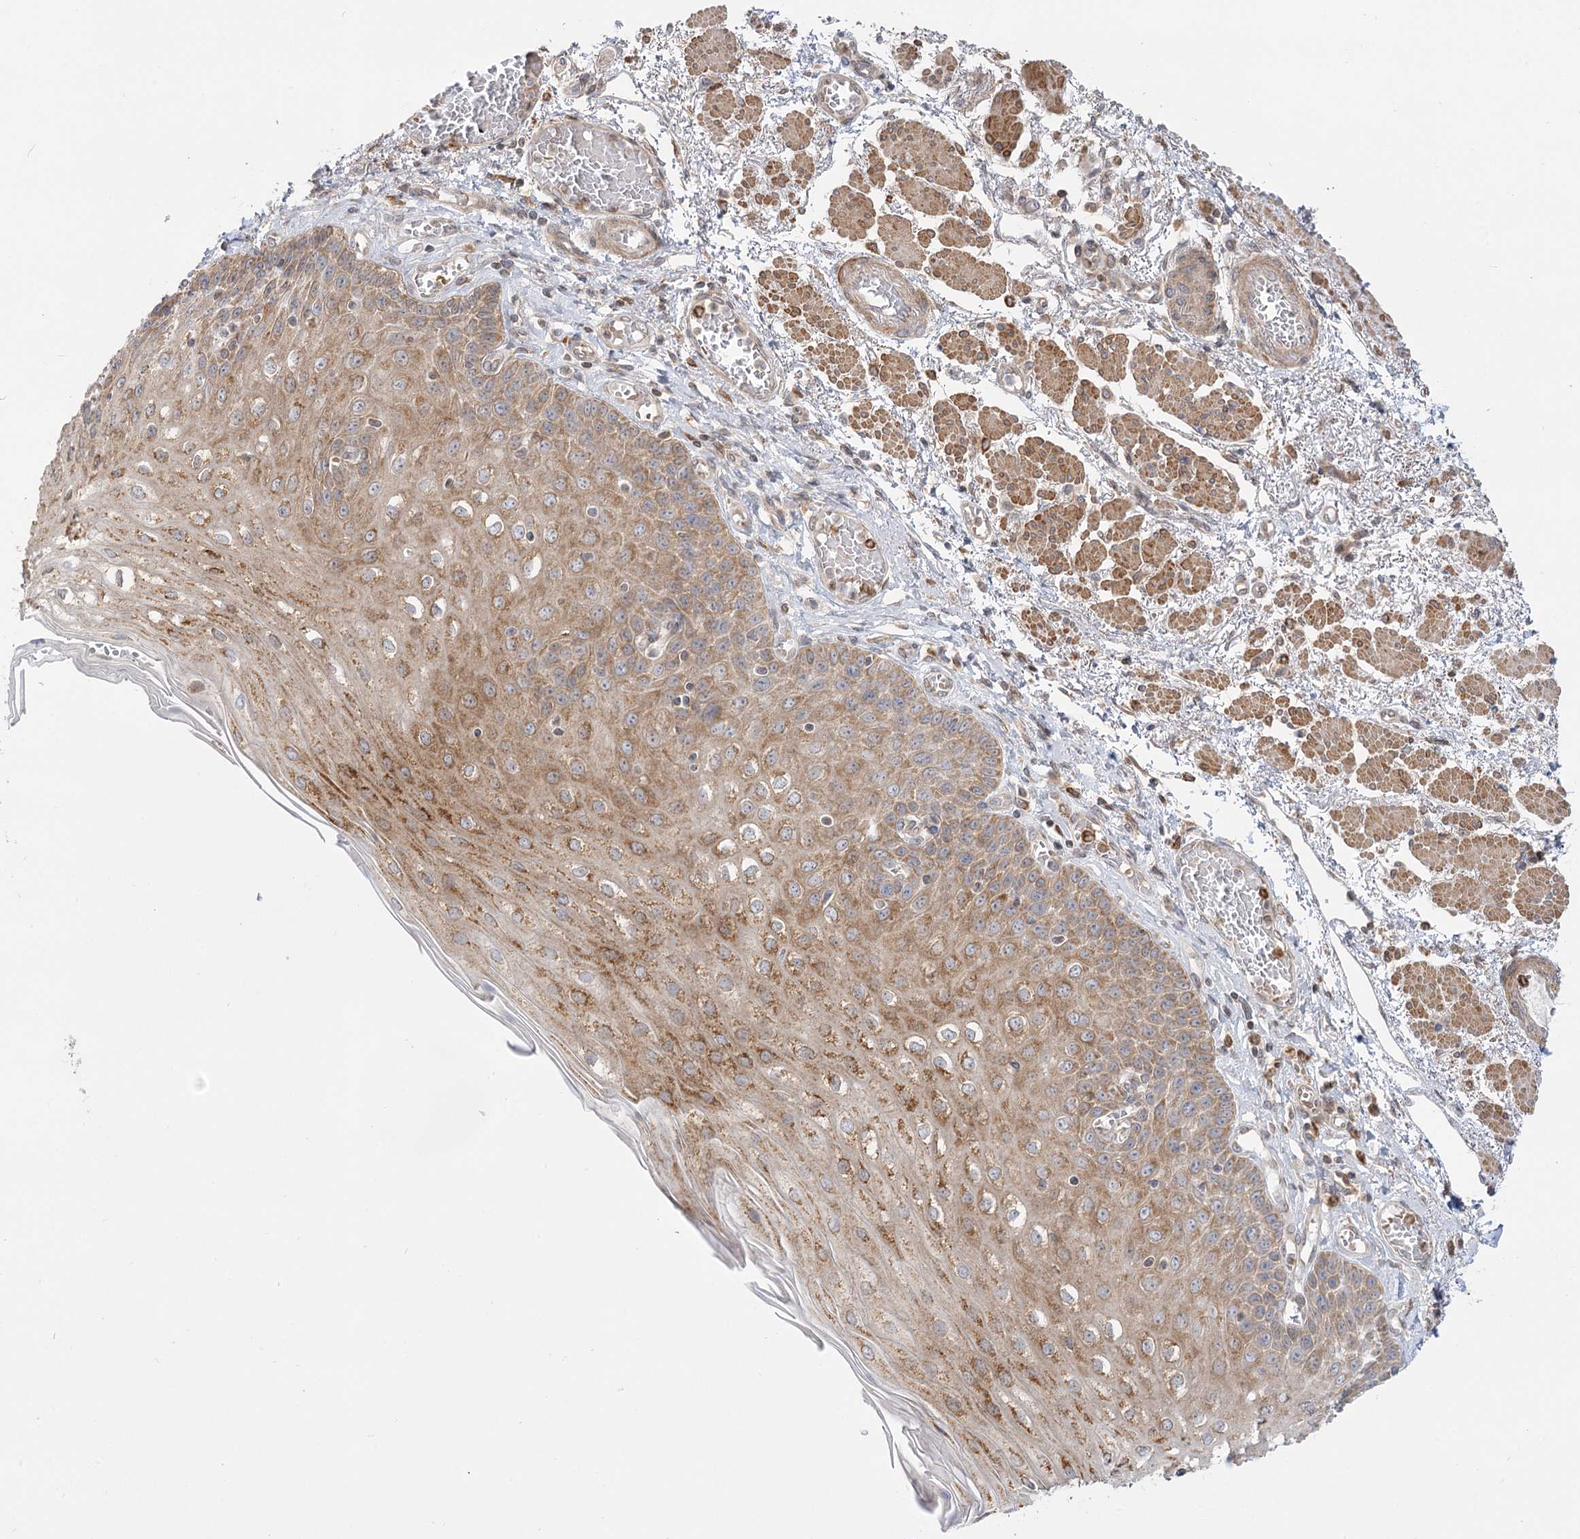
{"staining": {"intensity": "moderate", "quantity": ">75%", "location": "cytoplasmic/membranous"}, "tissue": "esophagus", "cell_type": "Squamous epithelial cells", "image_type": "normal", "snomed": [{"axis": "morphology", "description": "Normal tissue, NOS"}, {"axis": "topography", "description": "Esophagus"}], "caption": "This is an image of immunohistochemistry (IHC) staining of benign esophagus, which shows moderate staining in the cytoplasmic/membranous of squamous epithelial cells.", "gene": "MTMR3", "patient": {"sex": "male", "age": 81}}